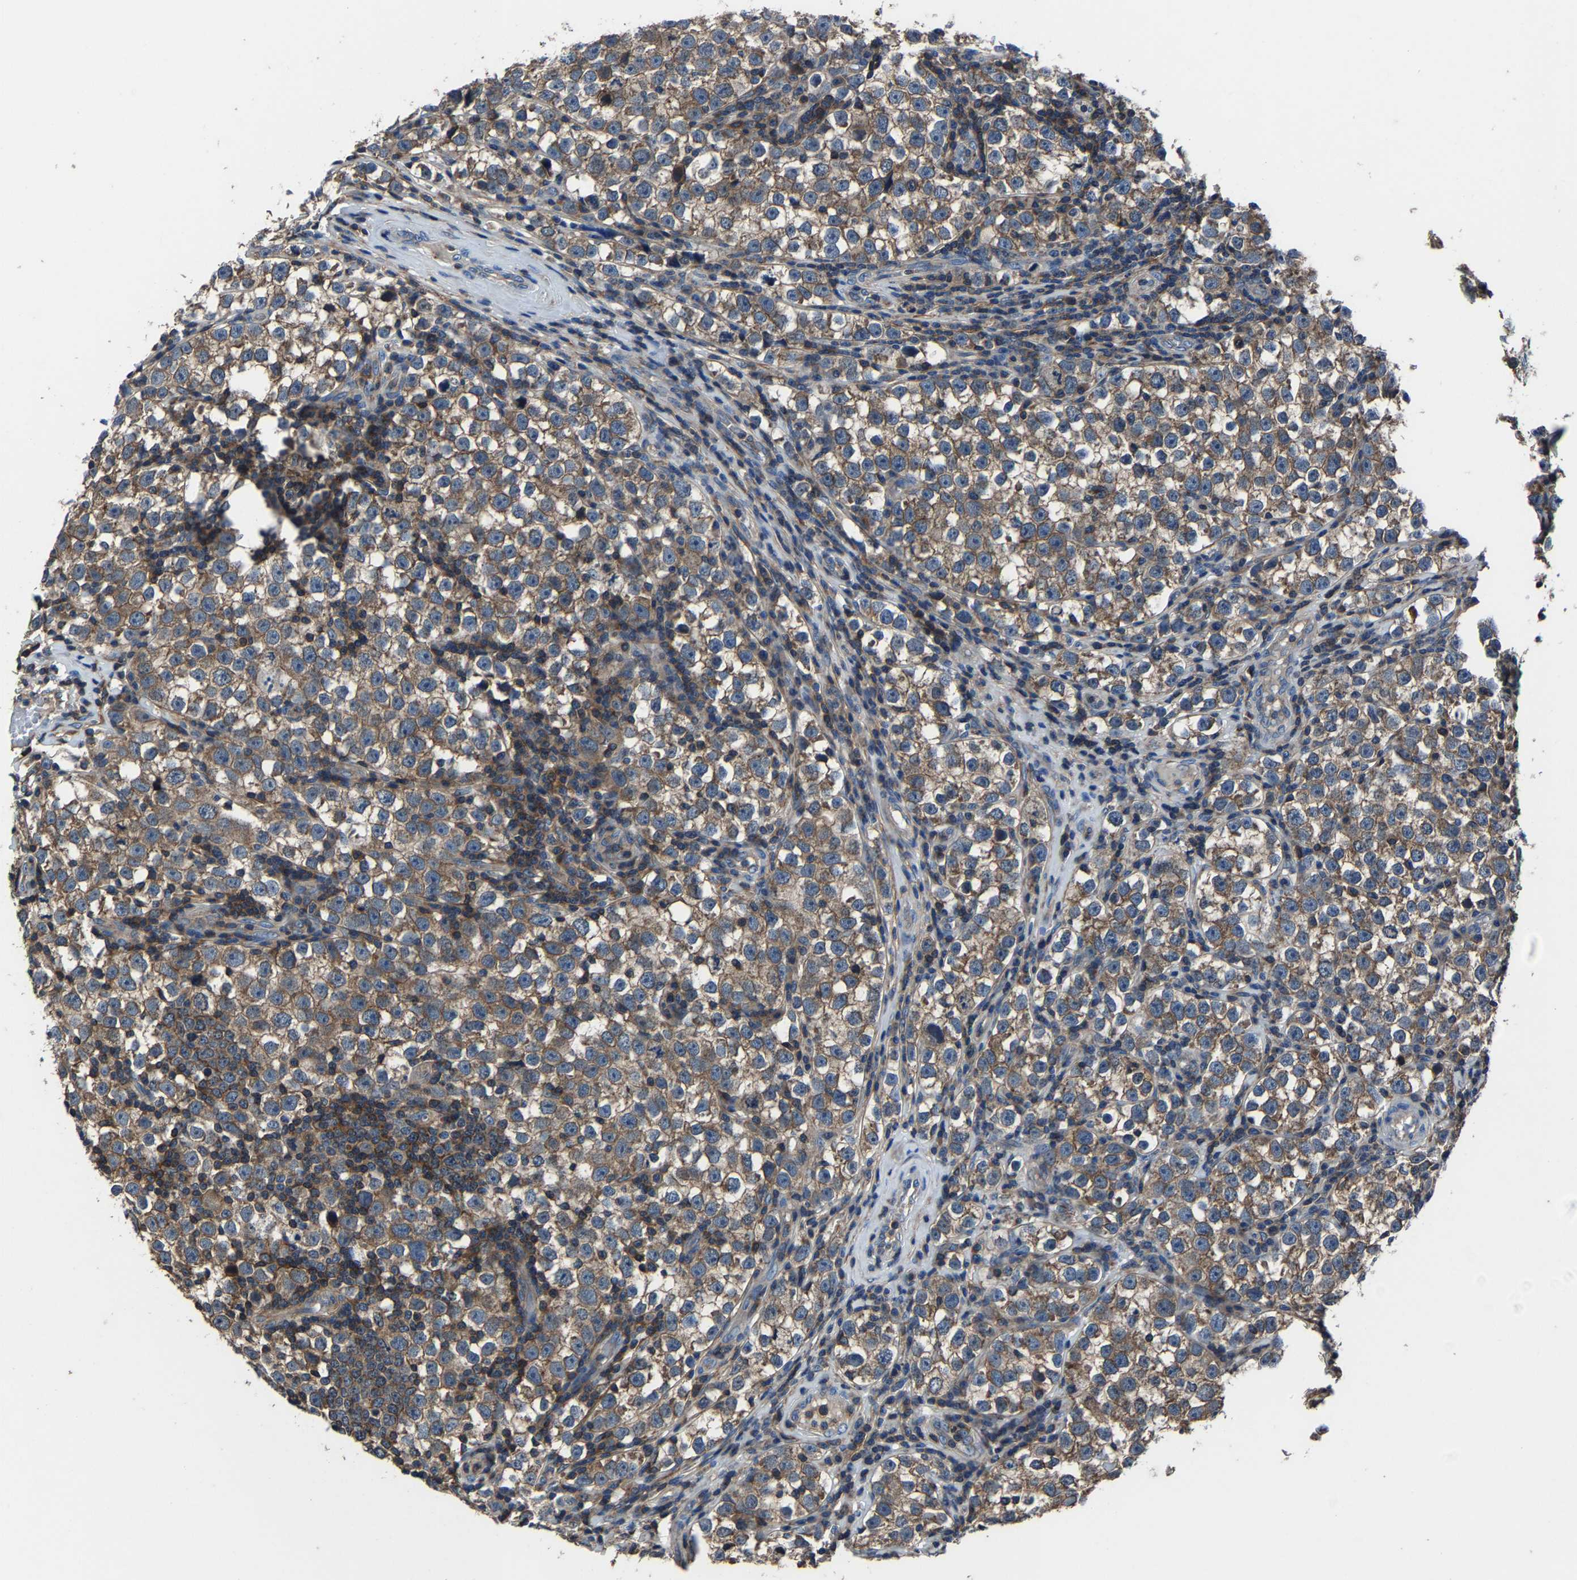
{"staining": {"intensity": "moderate", "quantity": ">75%", "location": "cytoplasmic/membranous"}, "tissue": "testis cancer", "cell_type": "Tumor cells", "image_type": "cancer", "snomed": [{"axis": "morphology", "description": "Normal tissue, NOS"}, {"axis": "morphology", "description": "Seminoma, NOS"}, {"axis": "topography", "description": "Testis"}], "caption": "Protein staining of seminoma (testis) tissue exhibits moderate cytoplasmic/membranous positivity in approximately >75% of tumor cells.", "gene": "KIAA1958", "patient": {"sex": "male", "age": 43}}